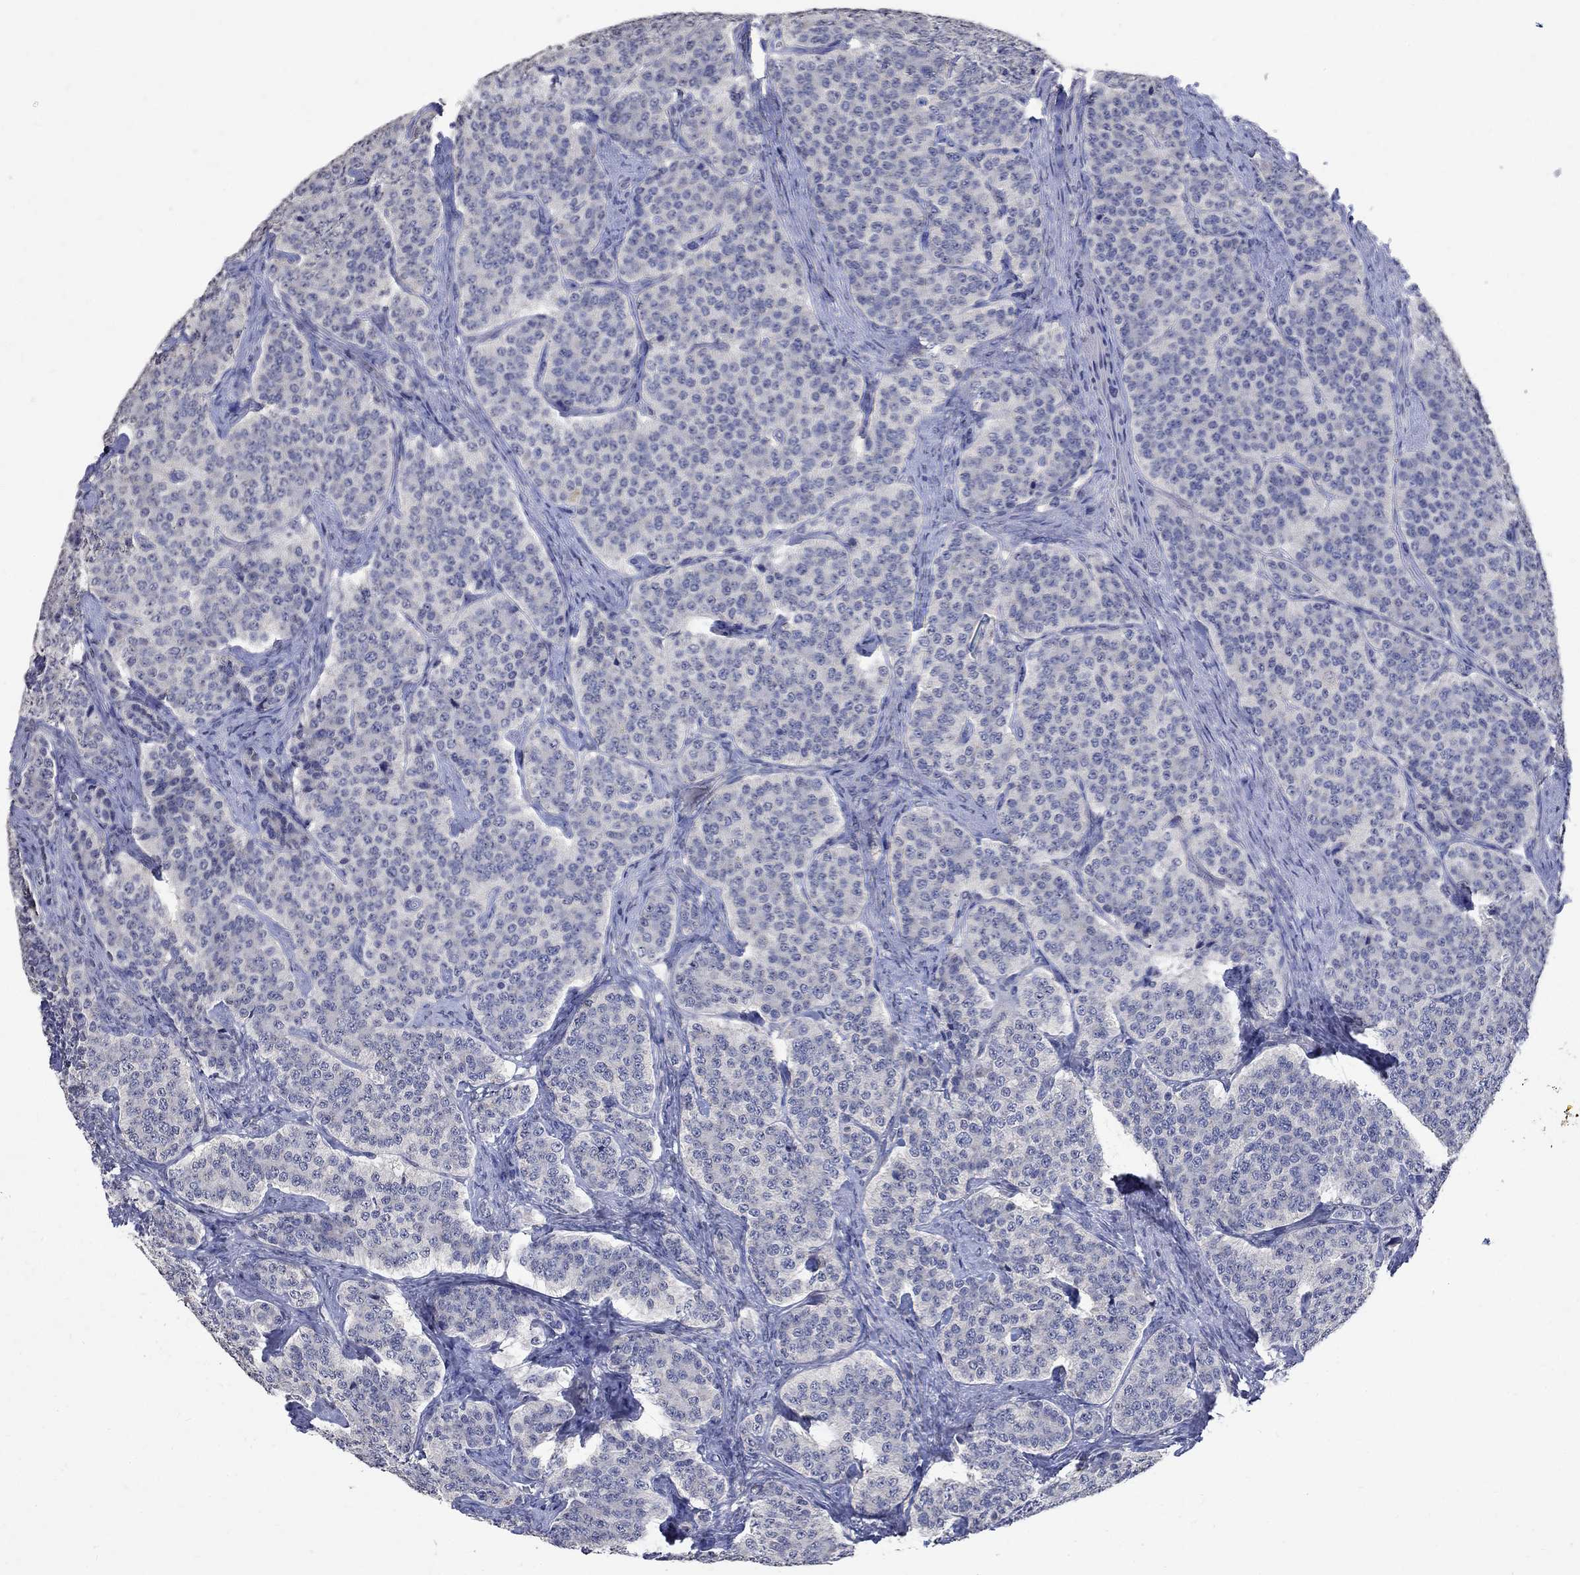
{"staining": {"intensity": "negative", "quantity": "none", "location": "none"}, "tissue": "carcinoid", "cell_type": "Tumor cells", "image_type": "cancer", "snomed": [{"axis": "morphology", "description": "Carcinoid, malignant, NOS"}, {"axis": "topography", "description": "Small intestine"}], "caption": "High power microscopy photomicrograph of an IHC histopathology image of malignant carcinoid, revealing no significant positivity in tumor cells.", "gene": "TMEM169", "patient": {"sex": "female", "age": 58}}